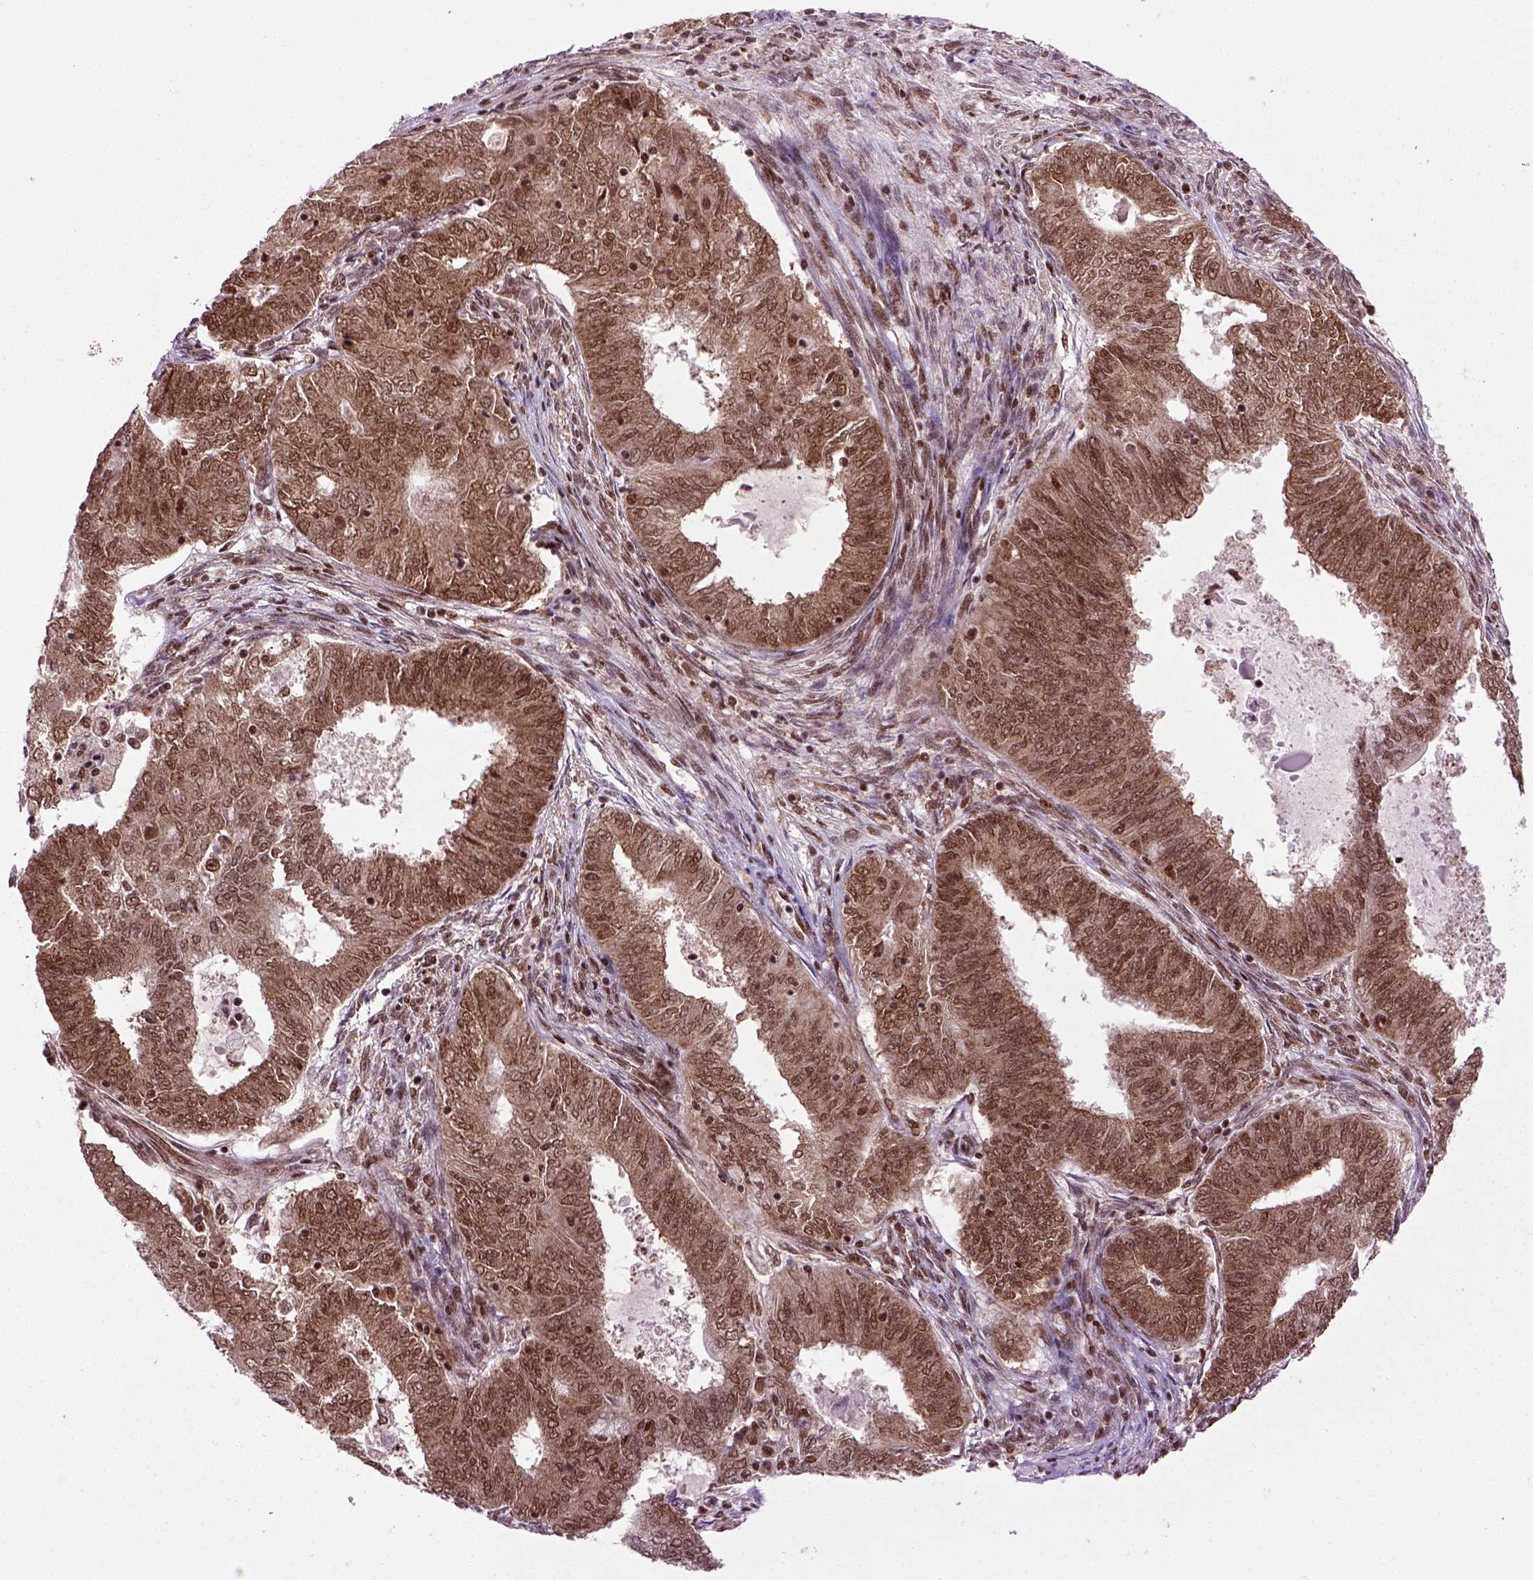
{"staining": {"intensity": "strong", "quantity": ">75%", "location": "cytoplasmic/membranous,nuclear"}, "tissue": "endometrial cancer", "cell_type": "Tumor cells", "image_type": "cancer", "snomed": [{"axis": "morphology", "description": "Adenocarcinoma, NOS"}, {"axis": "topography", "description": "Endometrium"}], "caption": "Tumor cells exhibit strong cytoplasmic/membranous and nuclear staining in about >75% of cells in endometrial cancer.", "gene": "CELF1", "patient": {"sex": "female", "age": 62}}